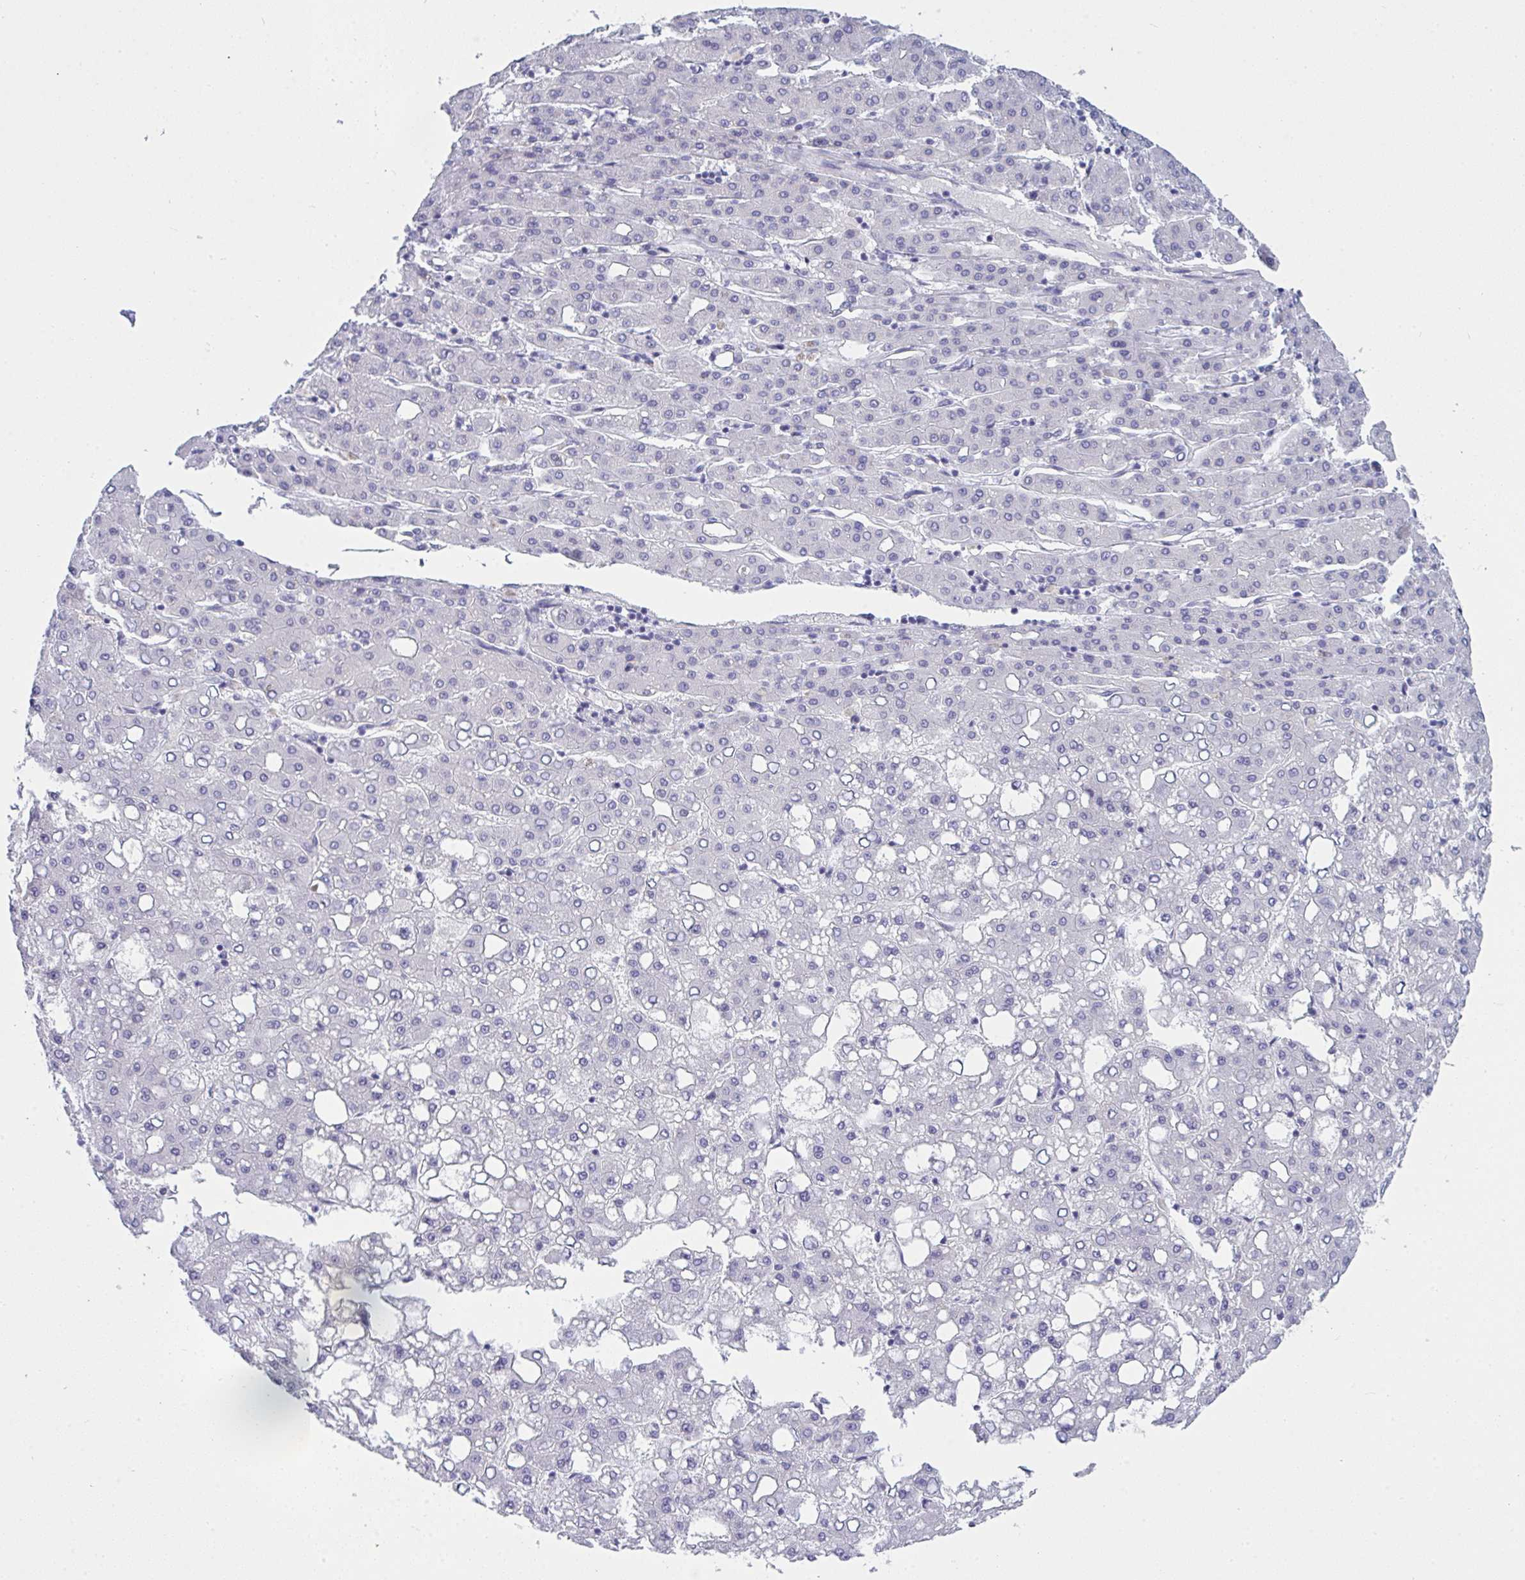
{"staining": {"intensity": "negative", "quantity": "none", "location": "none"}, "tissue": "liver cancer", "cell_type": "Tumor cells", "image_type": "cancer", "snomed": [{"axis": "morphology", "description": "Carcinoma, Hepatocellular, NOS"}, {"axis": "topography", "description": "Liver"}], "caption": "There is no significant staining in tumor cells of liver cancer. Nuclei are stained in blue.", "gene": "PRDM9", "patient": {"sex": "male", "age": 65}}